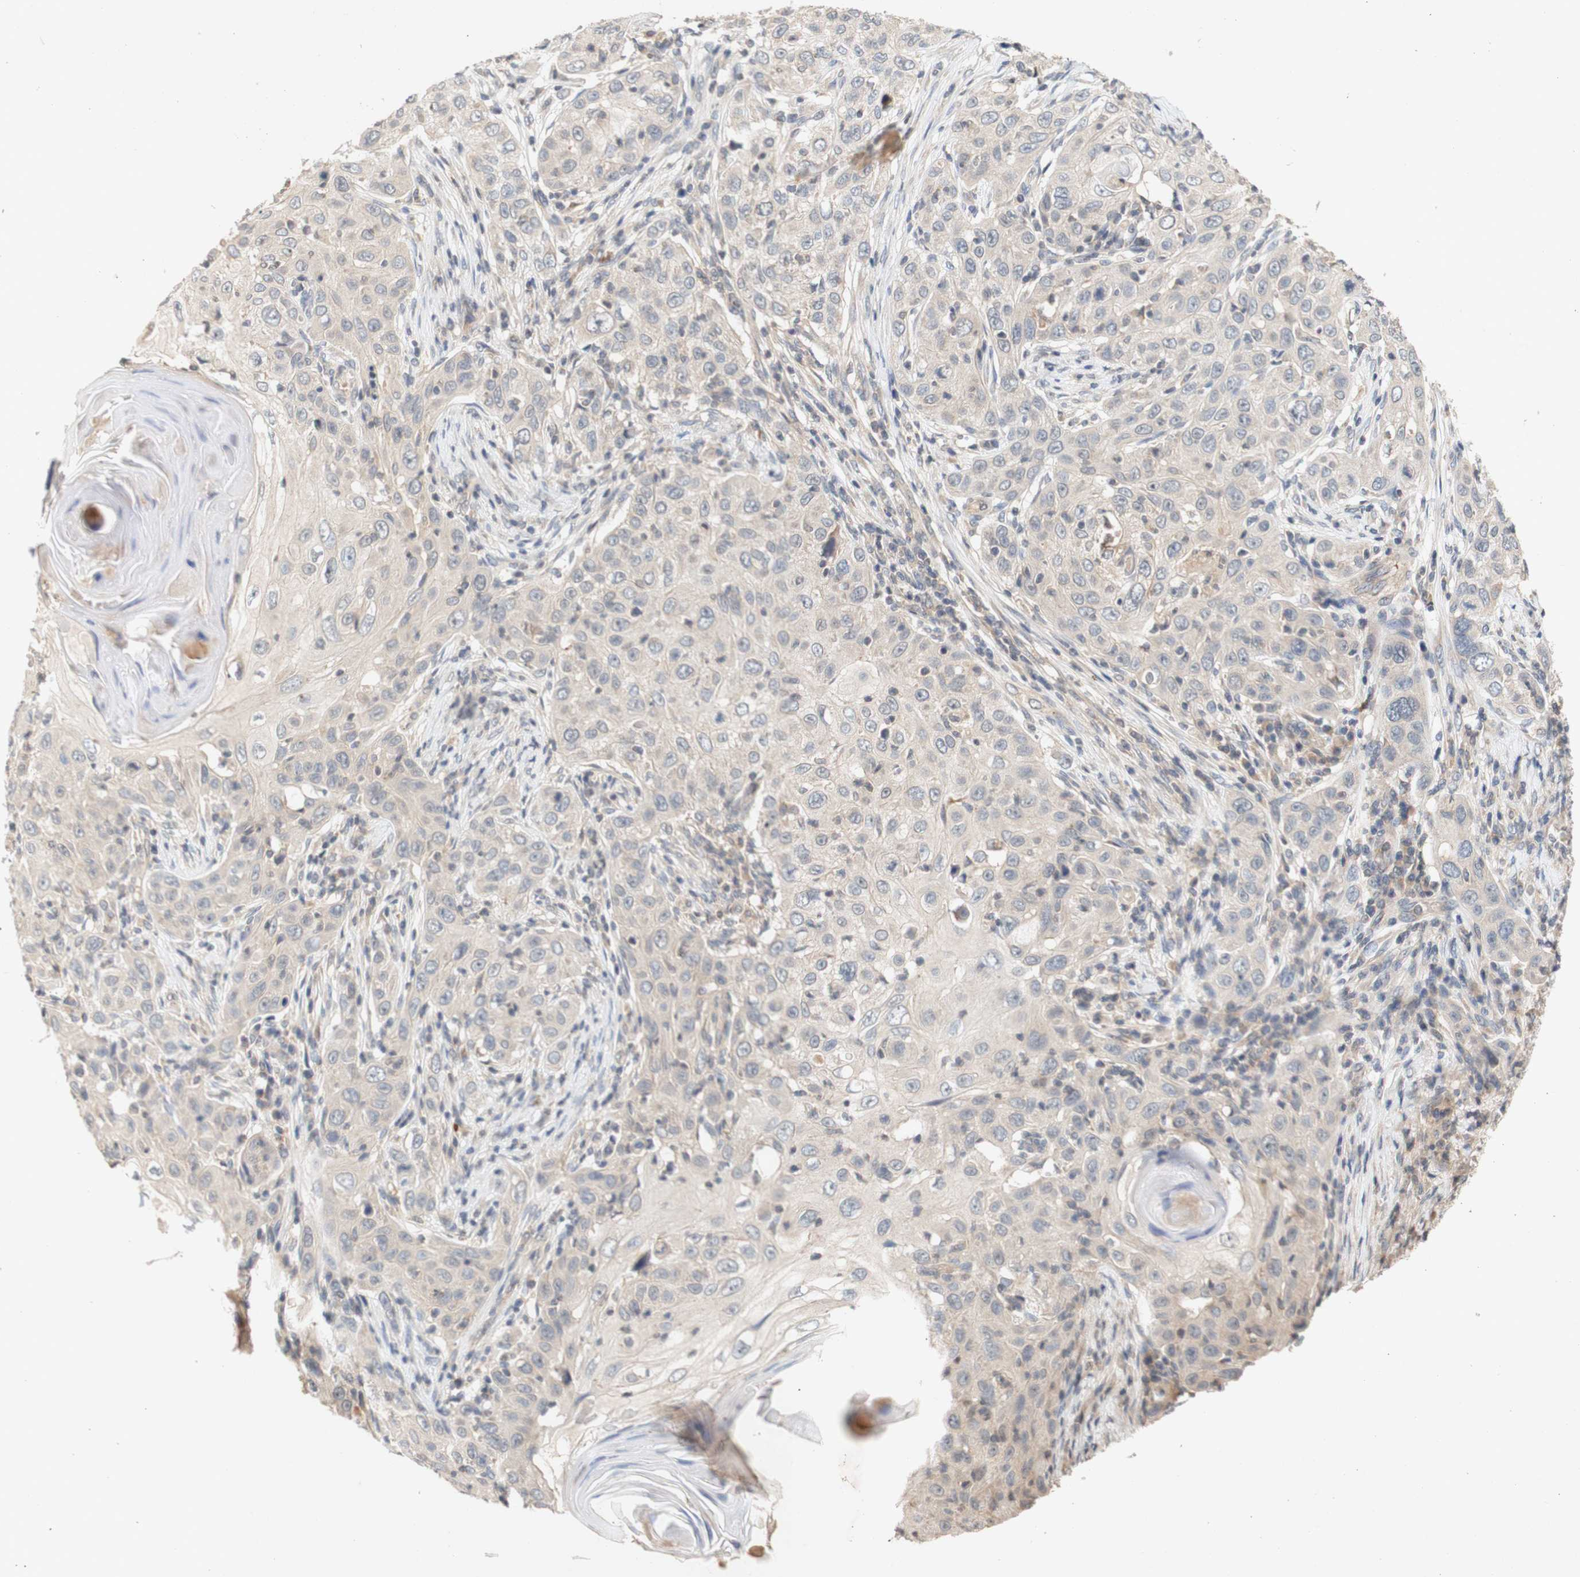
{"staining": {"intensity": "weak", "quantity": "25%-75%", "location": "cytoplasmic/membranous"}, "tissue": "skin cancer", "cell_type": "Tumor cells", "image_type": "cancer", "snomed": [{"axis": "morphology", "description": "Squamous cell carcinoma, NOS"}, {"axis": "topography", "description": "Skin"}], "caption": "Weak cytoplasmic/membranous positivity for a protein is present in approximately 25%-75% of tumor cells of skin cancer using immunohistochemistry (IHC).", "gene": "PIN1", "patient": {"sex": "female", "age": 88}}